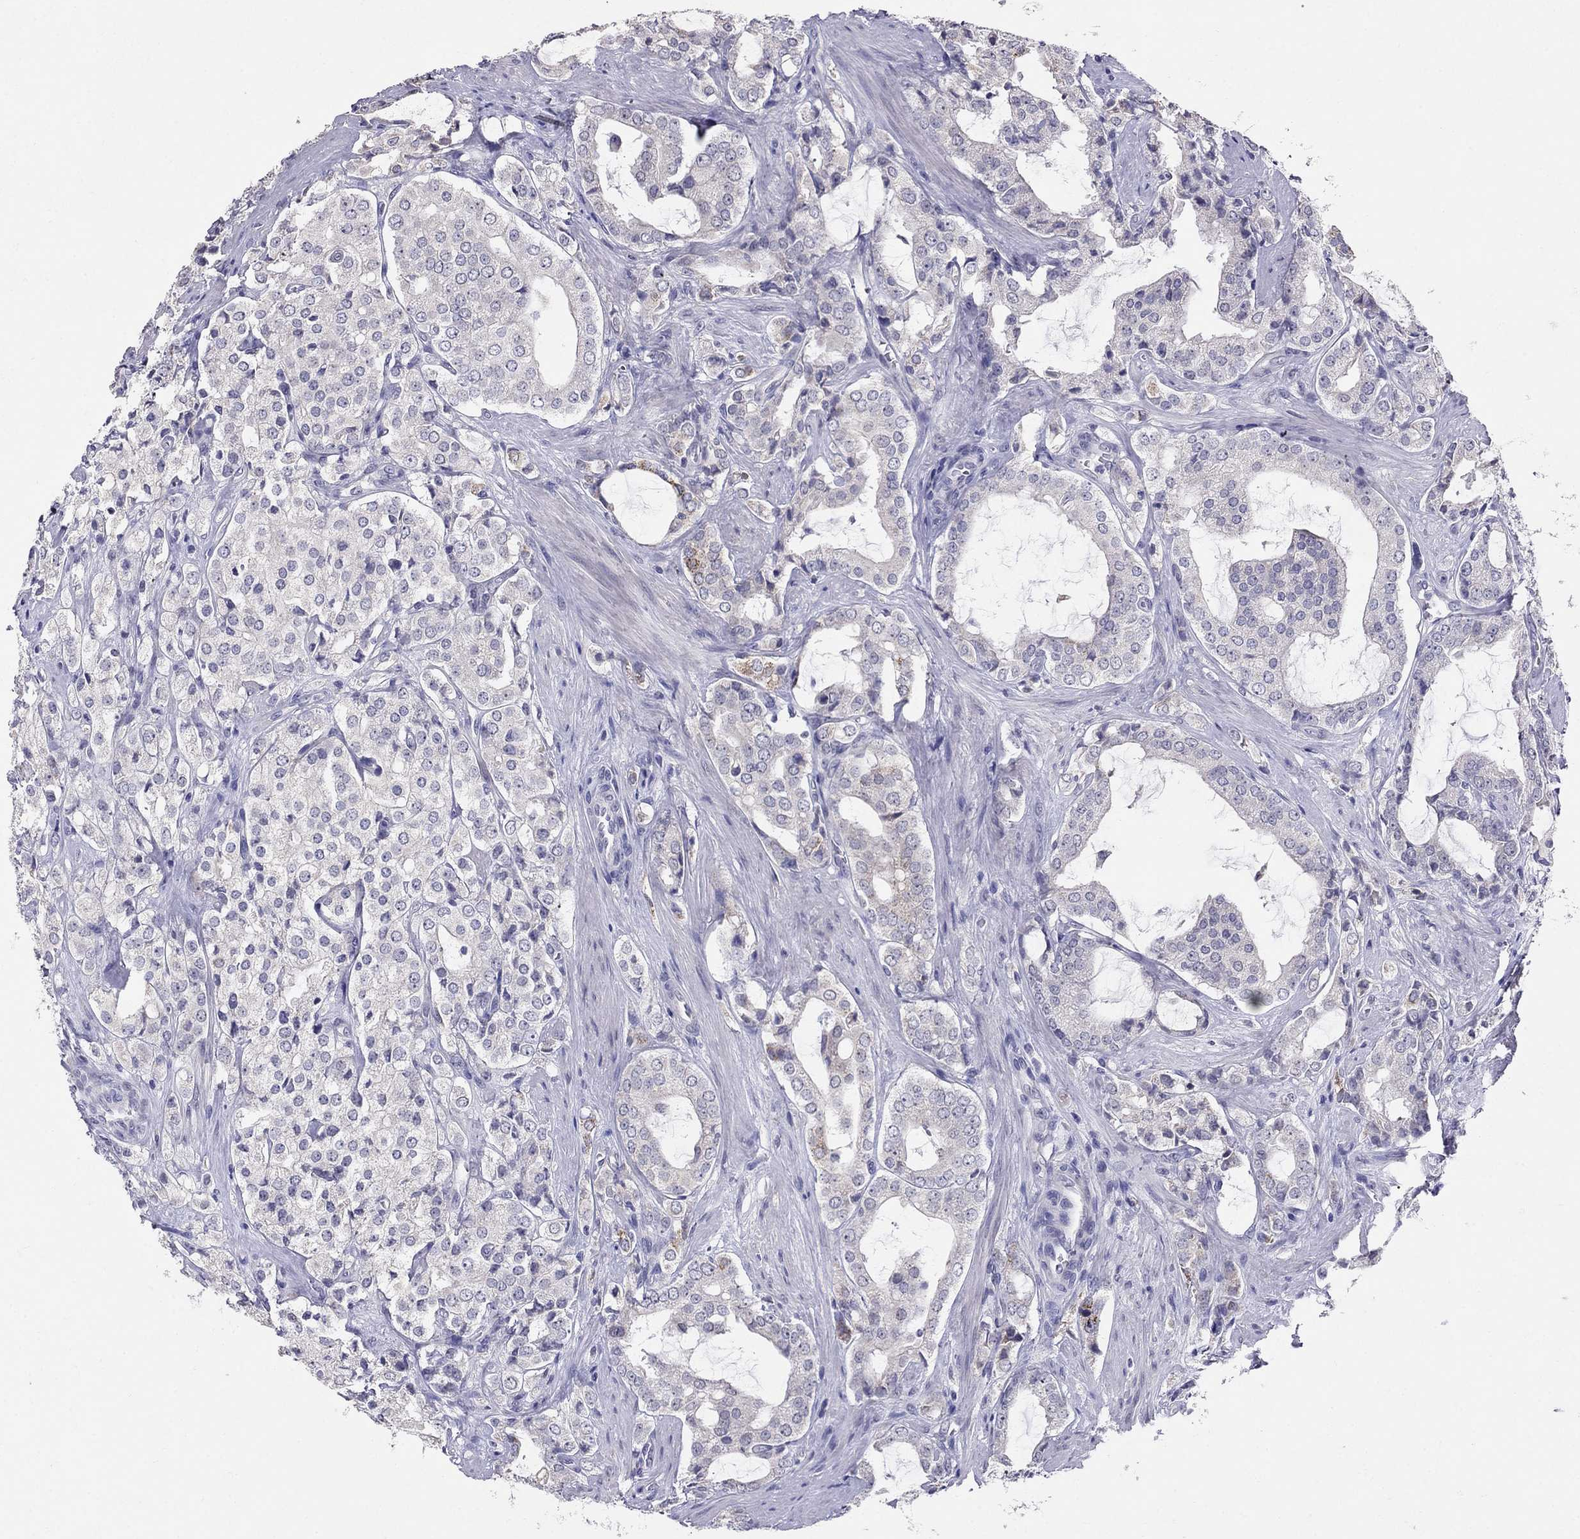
{"staining": {"intensity": "negative", "quantity": "none", "location": "none"}, "tissue": "prostate cancer", "cell_type": "Tumor cells", "image_type": "cancer", "snomed": [{"axis": "morphology", "description": "Adenocarcinoma, NOS"}, {"axis": "topography", "description": "Prostate"}], "caption": "DAB immunohistochemical staining of prostate adenocarcinoma displays no significant expression in tumor cells.", "gene": "MYO3B", "patient": {"sex": "male", "age": 66}}